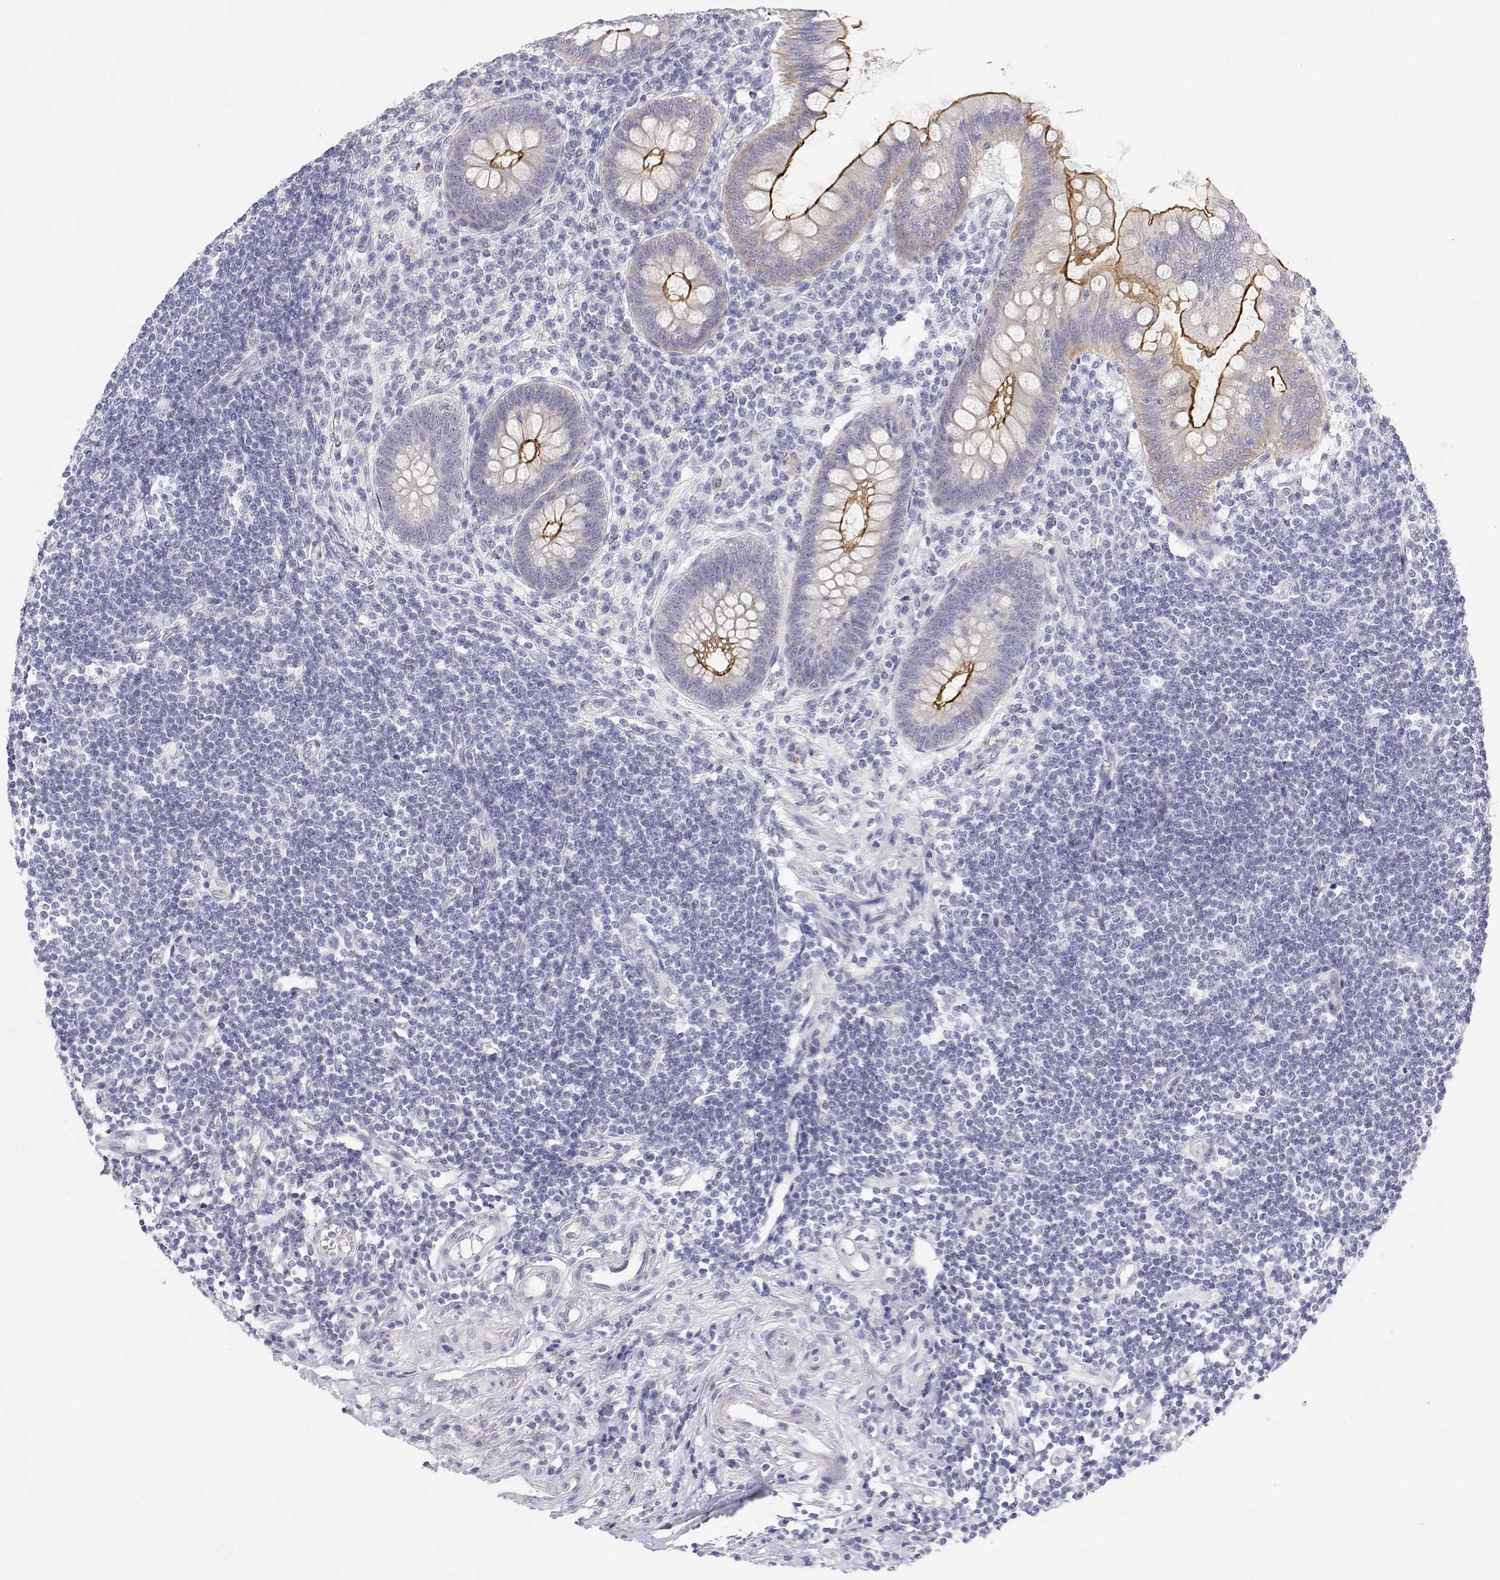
{"staining": {"intensity": "moderate", "quantity": "<25%", "location": "cytoplasmic/membranous"}, "tissue": "appendix", "cell_type": "Glandular cells", "image_type": "normal", "snomed": [{"axis": "morphology", "description": "Normal tissue, NOS"}, {"axis": "topography", "description": "Appendix"}], "caption": "Approximately <25% of glandular cells in unremarkable human appendix reveal moderate cytoplasmic/membranous protein expression as visualized by brown immunohistochemical staining.", "gene": "MISP", "patient": {"sex": "female", "age": 57}}